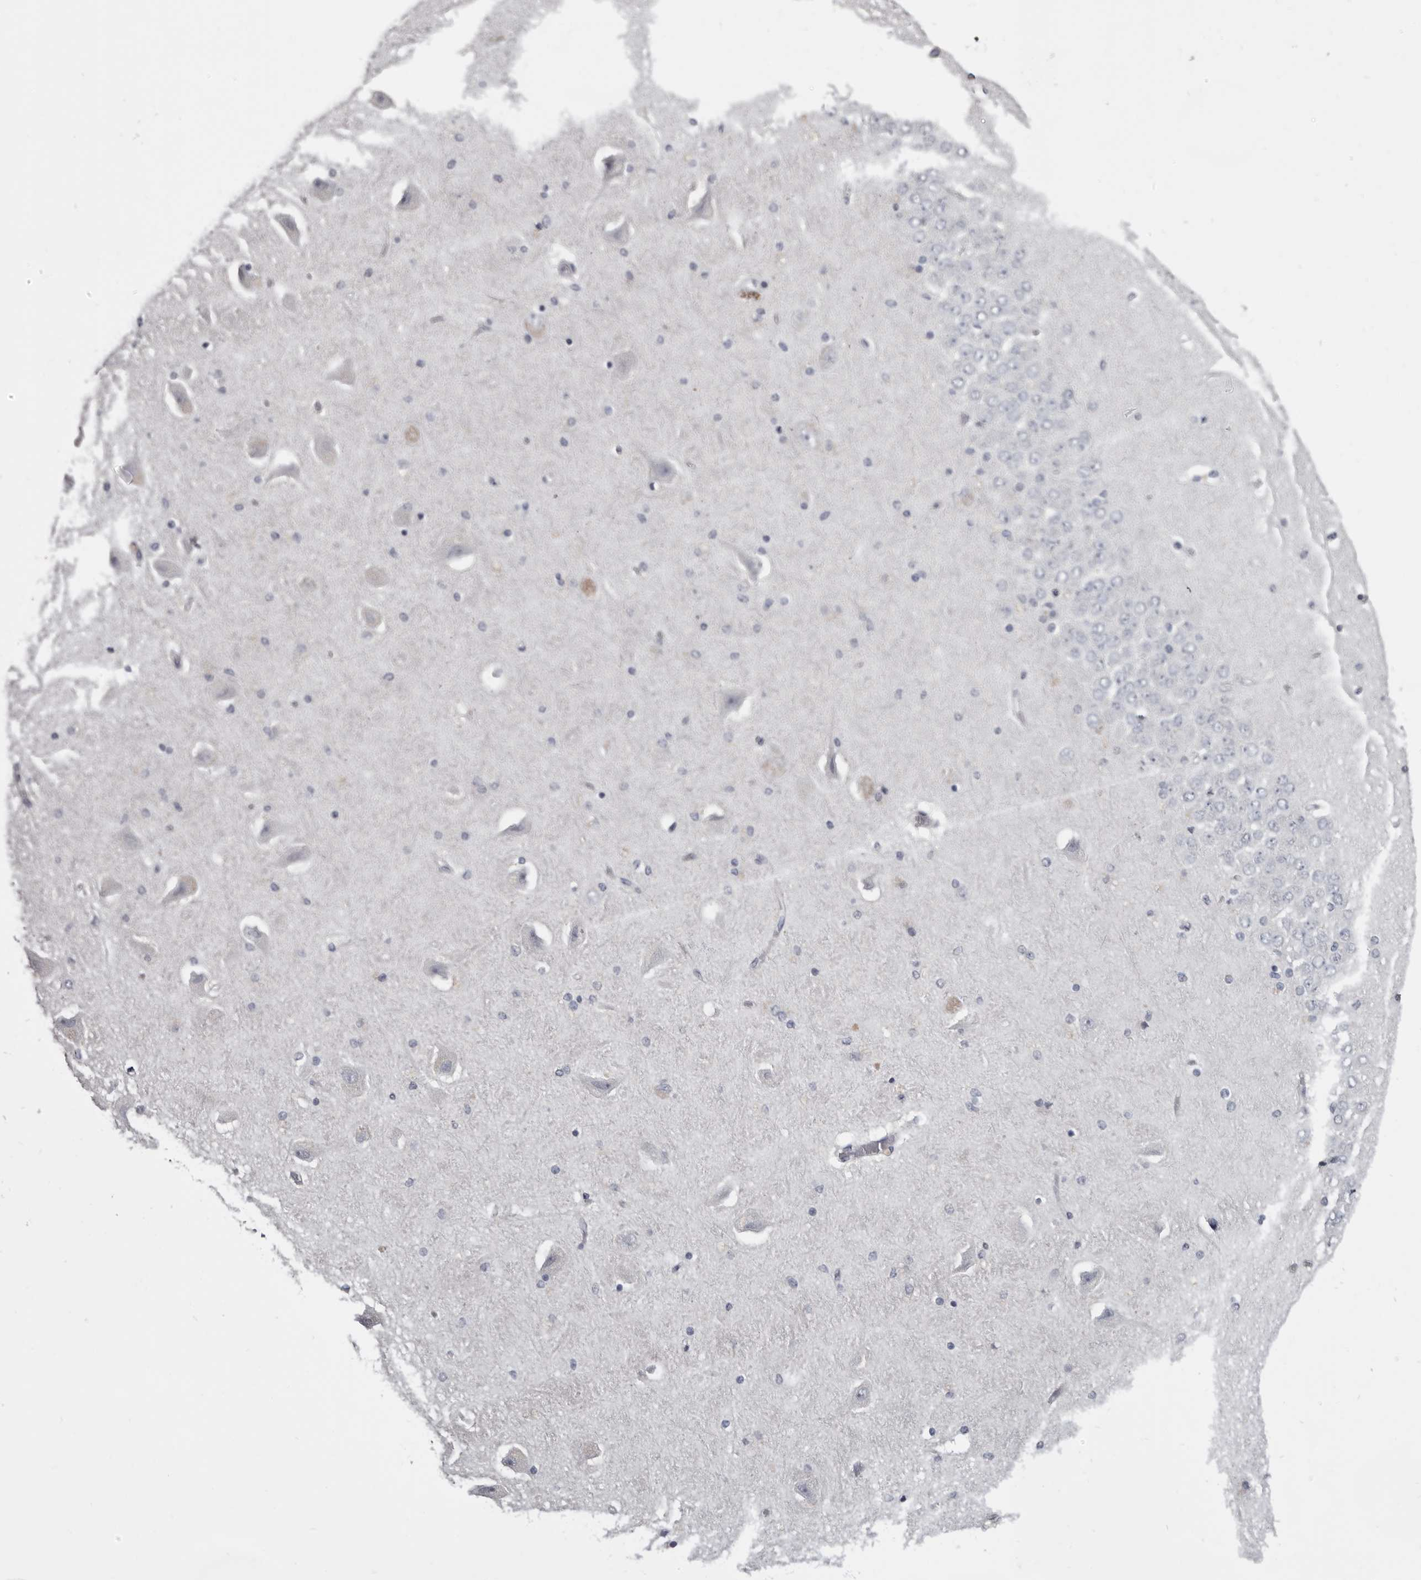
{"staining": {"intensity": "negative", "quantity": "none", "location": "none"}, "tissue": "hippocampus", "cell_type": "Glial cells", "image_type": "normal", "snomed": [{"axis": "morphology", "description": "Normal tissue, NOS"}, {"axis": "topography", "description": "Hippocampus"}], "caption": "IHC photomicrograph of normal hippocampus: human hippocampus stained with DAB exhibits no significant protein staining in glial cells.", "gene": "CGN", "patient": {"sex": "female", "age": 54}}